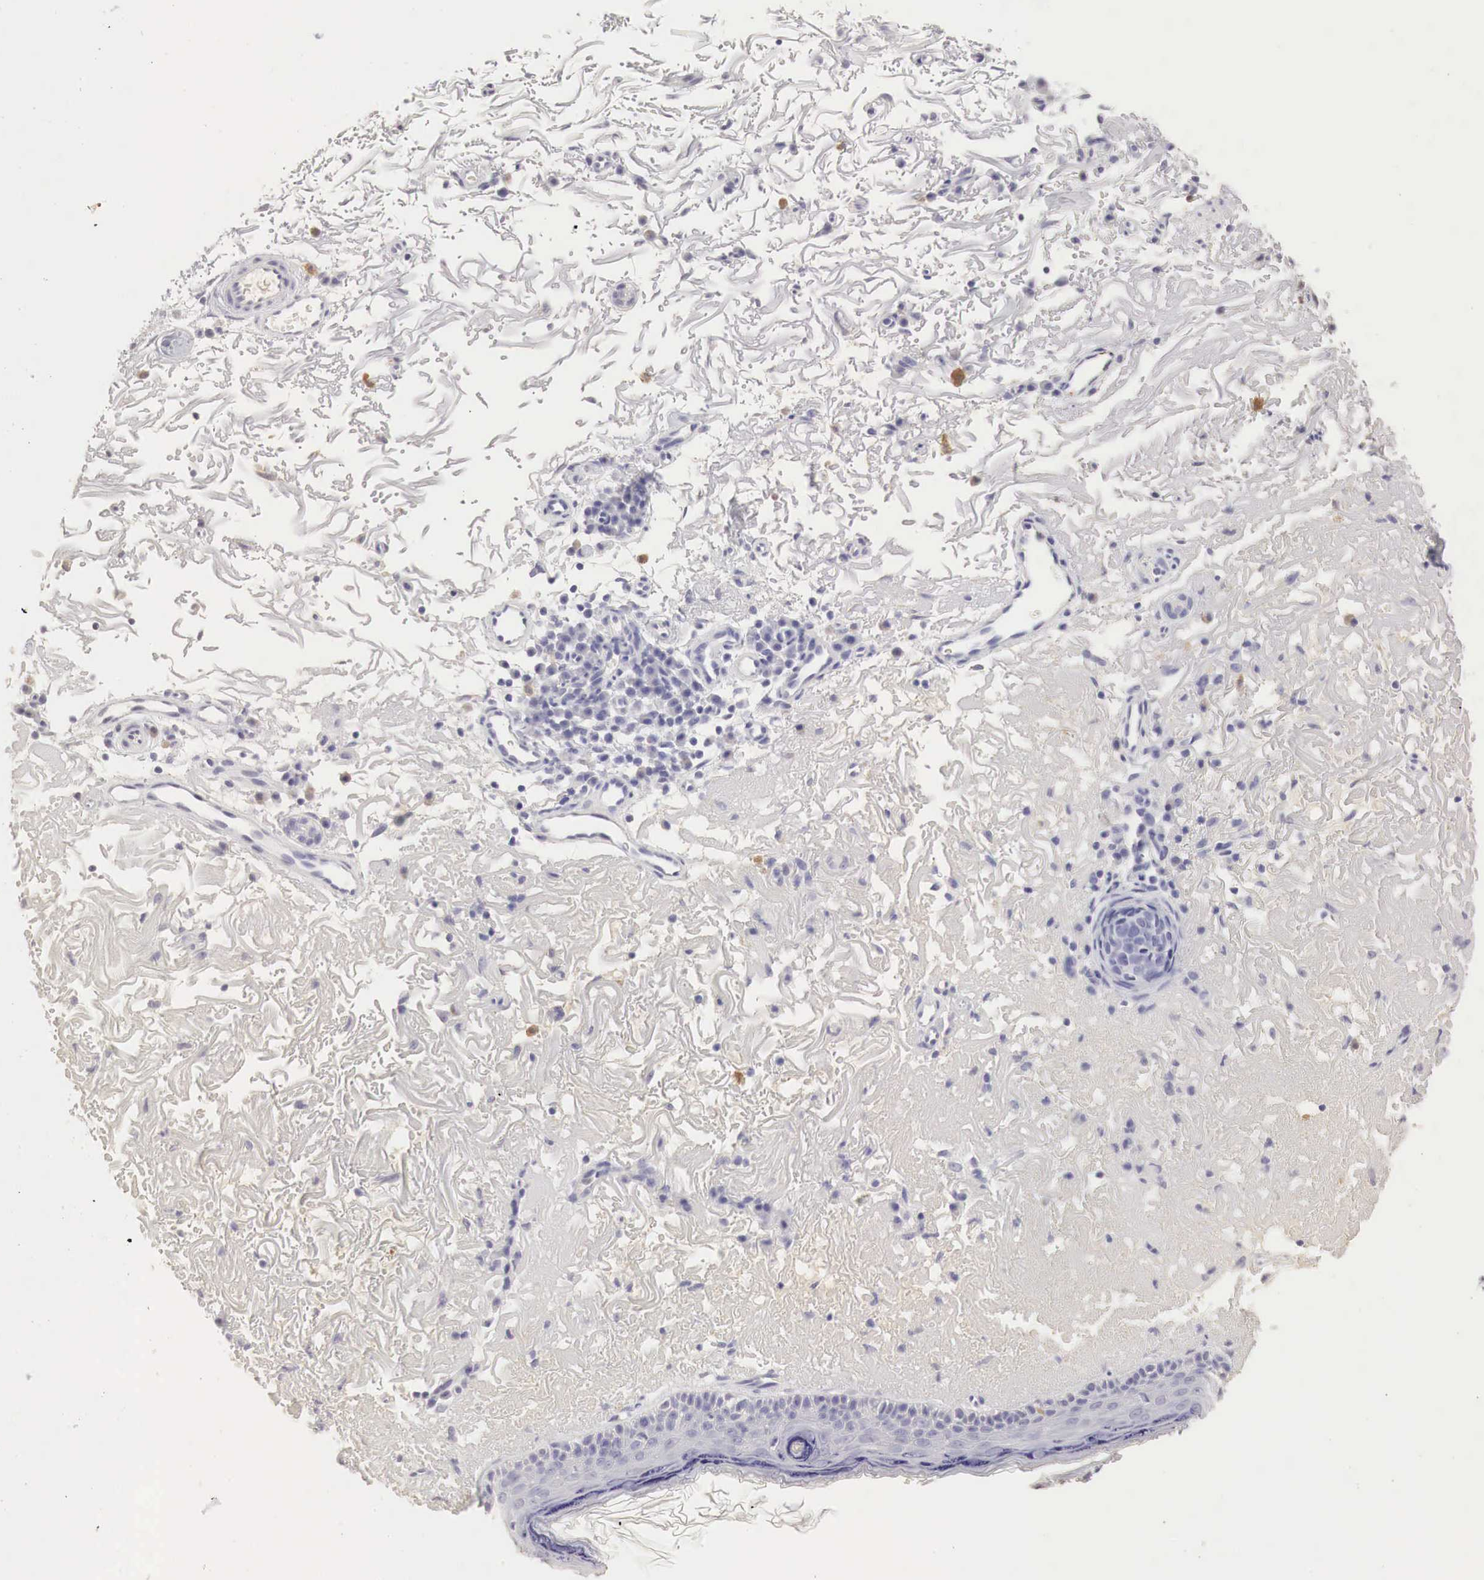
{"staining": {"intensity": "negative", "quantity": "none", "location": "none"}, "tissue": "skin", "cell_type": "Fibroblasts", "image_type": "normal", "snomed": [{"axis": "morphology", "description": "Normal tissue, NOS"}, {"axis": "topography", "description": "Skin"}], "caption": "Immunohistochemical staining of unremarkable skin demonstrates no significant staining in fibroblasts.", "gene": "OTC", "patient": {"sex": "female", "age": 90}}